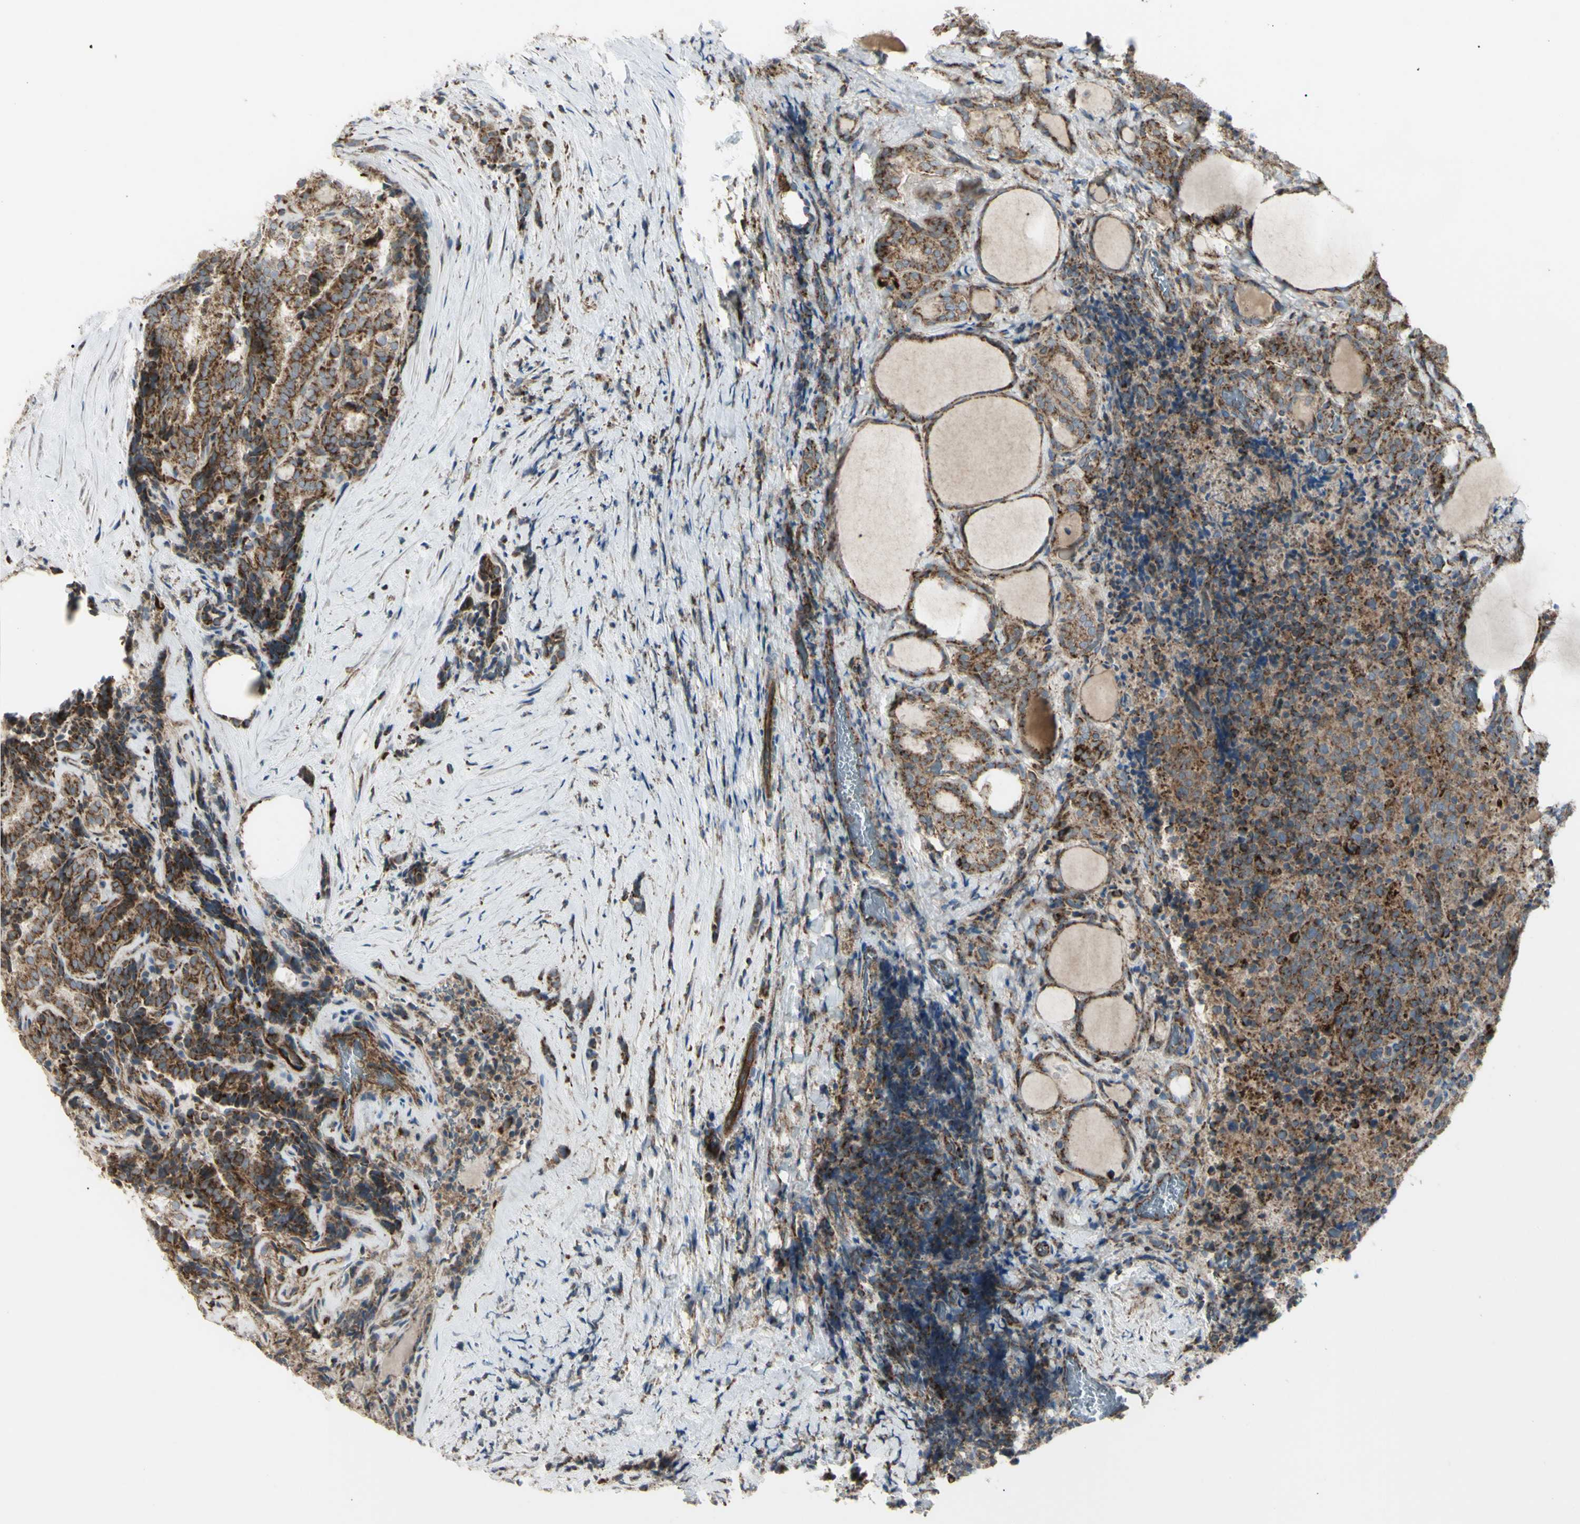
{"staining": {"intensity": "strong", "quantity": ">75%", "location": "cytoplasmic/membranous"}, "tissue": "thyroid cancer", "cell_type": "Tumor cells", "image_type": "cancer", "snomed": [{"axis": "morphology", "description": "Normal tissue, NOS"}, {"axis": "morphology", "description": "Papillary adenocarcinoma, NOS"}, {"axis": "topography", "description": "Thyroid gland"}], "caption": "Protein analysis of thyroid cancer tissue reveals strong cytoplasmic/membranous positivity in approximately >75% of tumor cells.", "gene": "CYB5R1", "patient": {"sex": "female", "age": 30}}